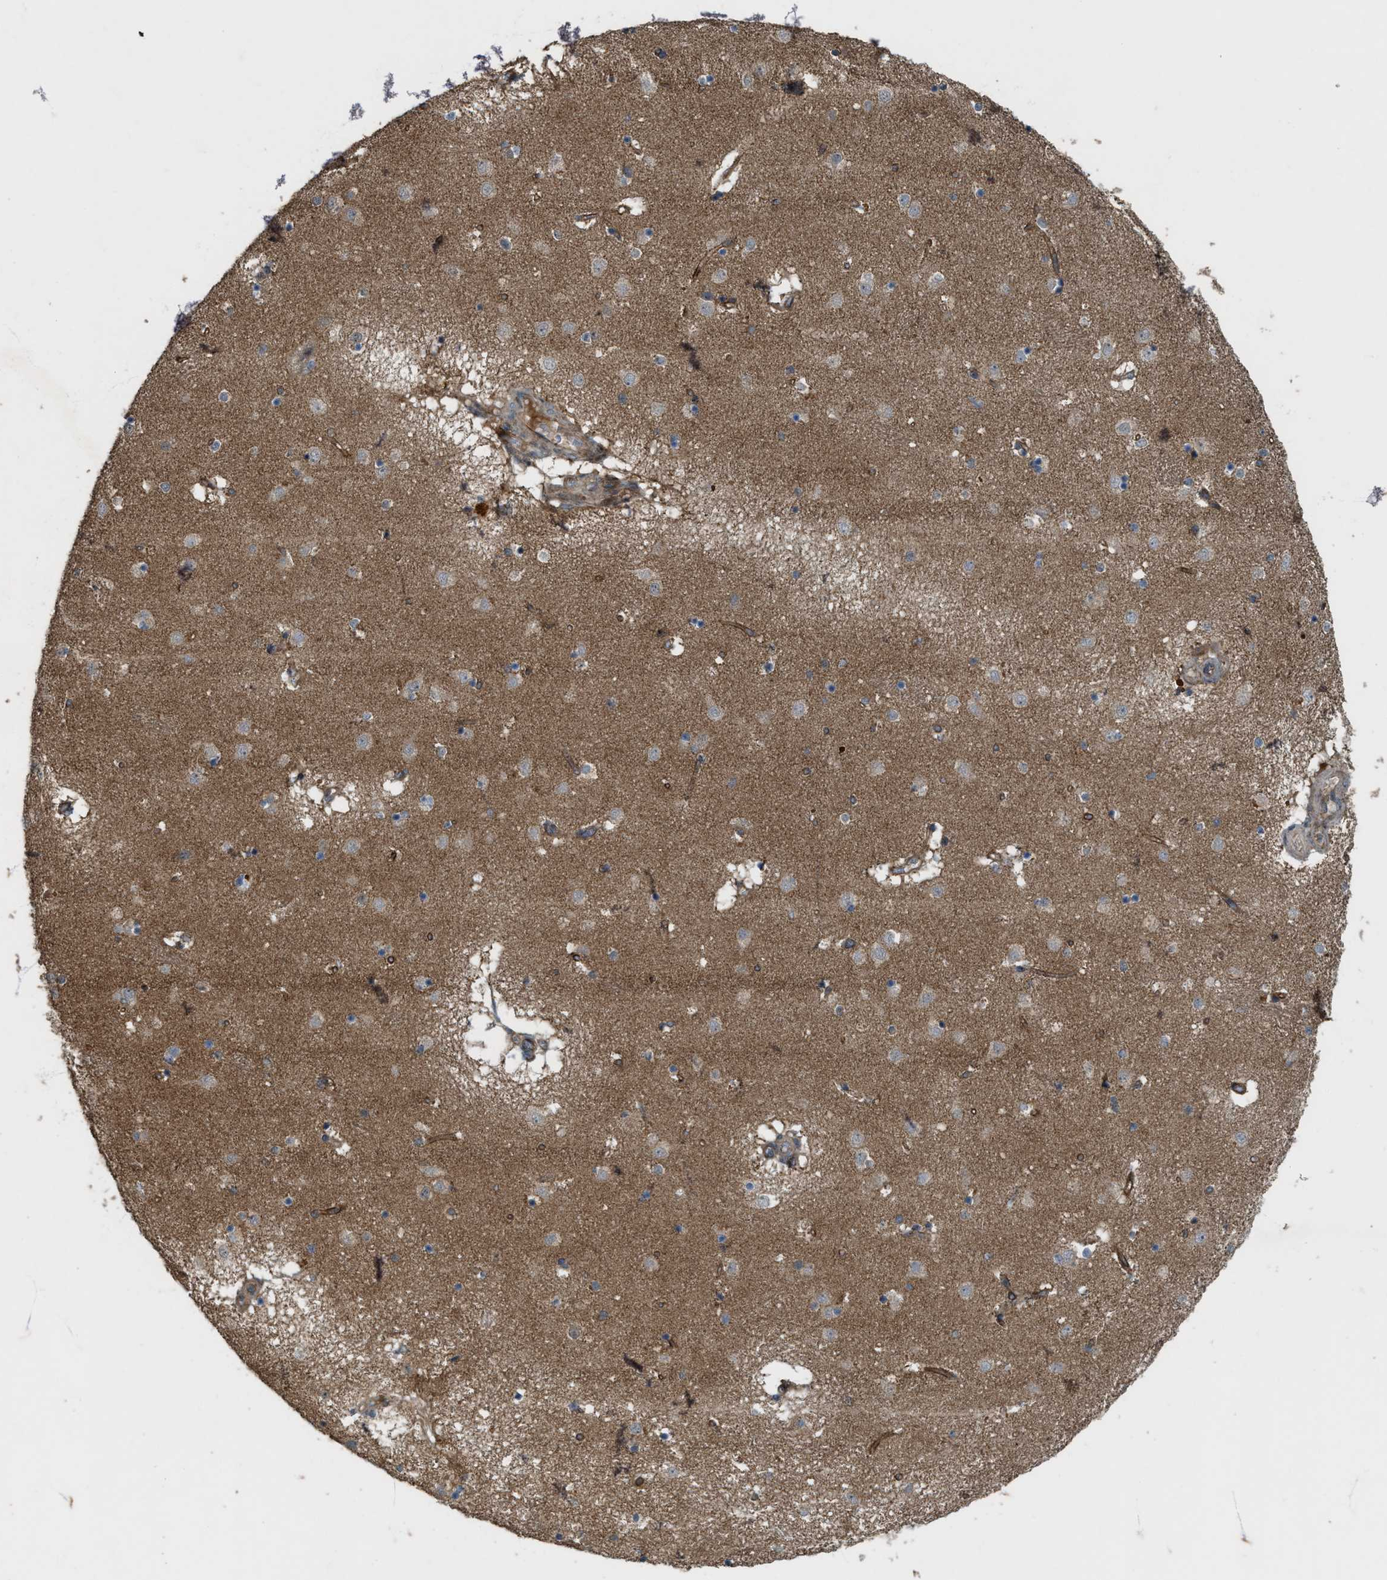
{"staining": {"intensity": "weak", "quantity": "<25%", "location": "cytoplasmic/membranous"}, "tissue": "caudate", "cell_type": "Glial cells", "image_type": "normal", "snomed": [{"axis": "morphology", "description": "Normal tissue, NOS"}, {"axis": "topography", "description": "Lateral ventricle wall"}], "caption": "Immunohistochemical staining of unremarkable caudate shows no significant staining in glial cells. (Brightfield microscopy of DAB immunohistochemistry at high magnification).", "gene": "LRRC72", "patient": {"sex": "male", "age": 70}}